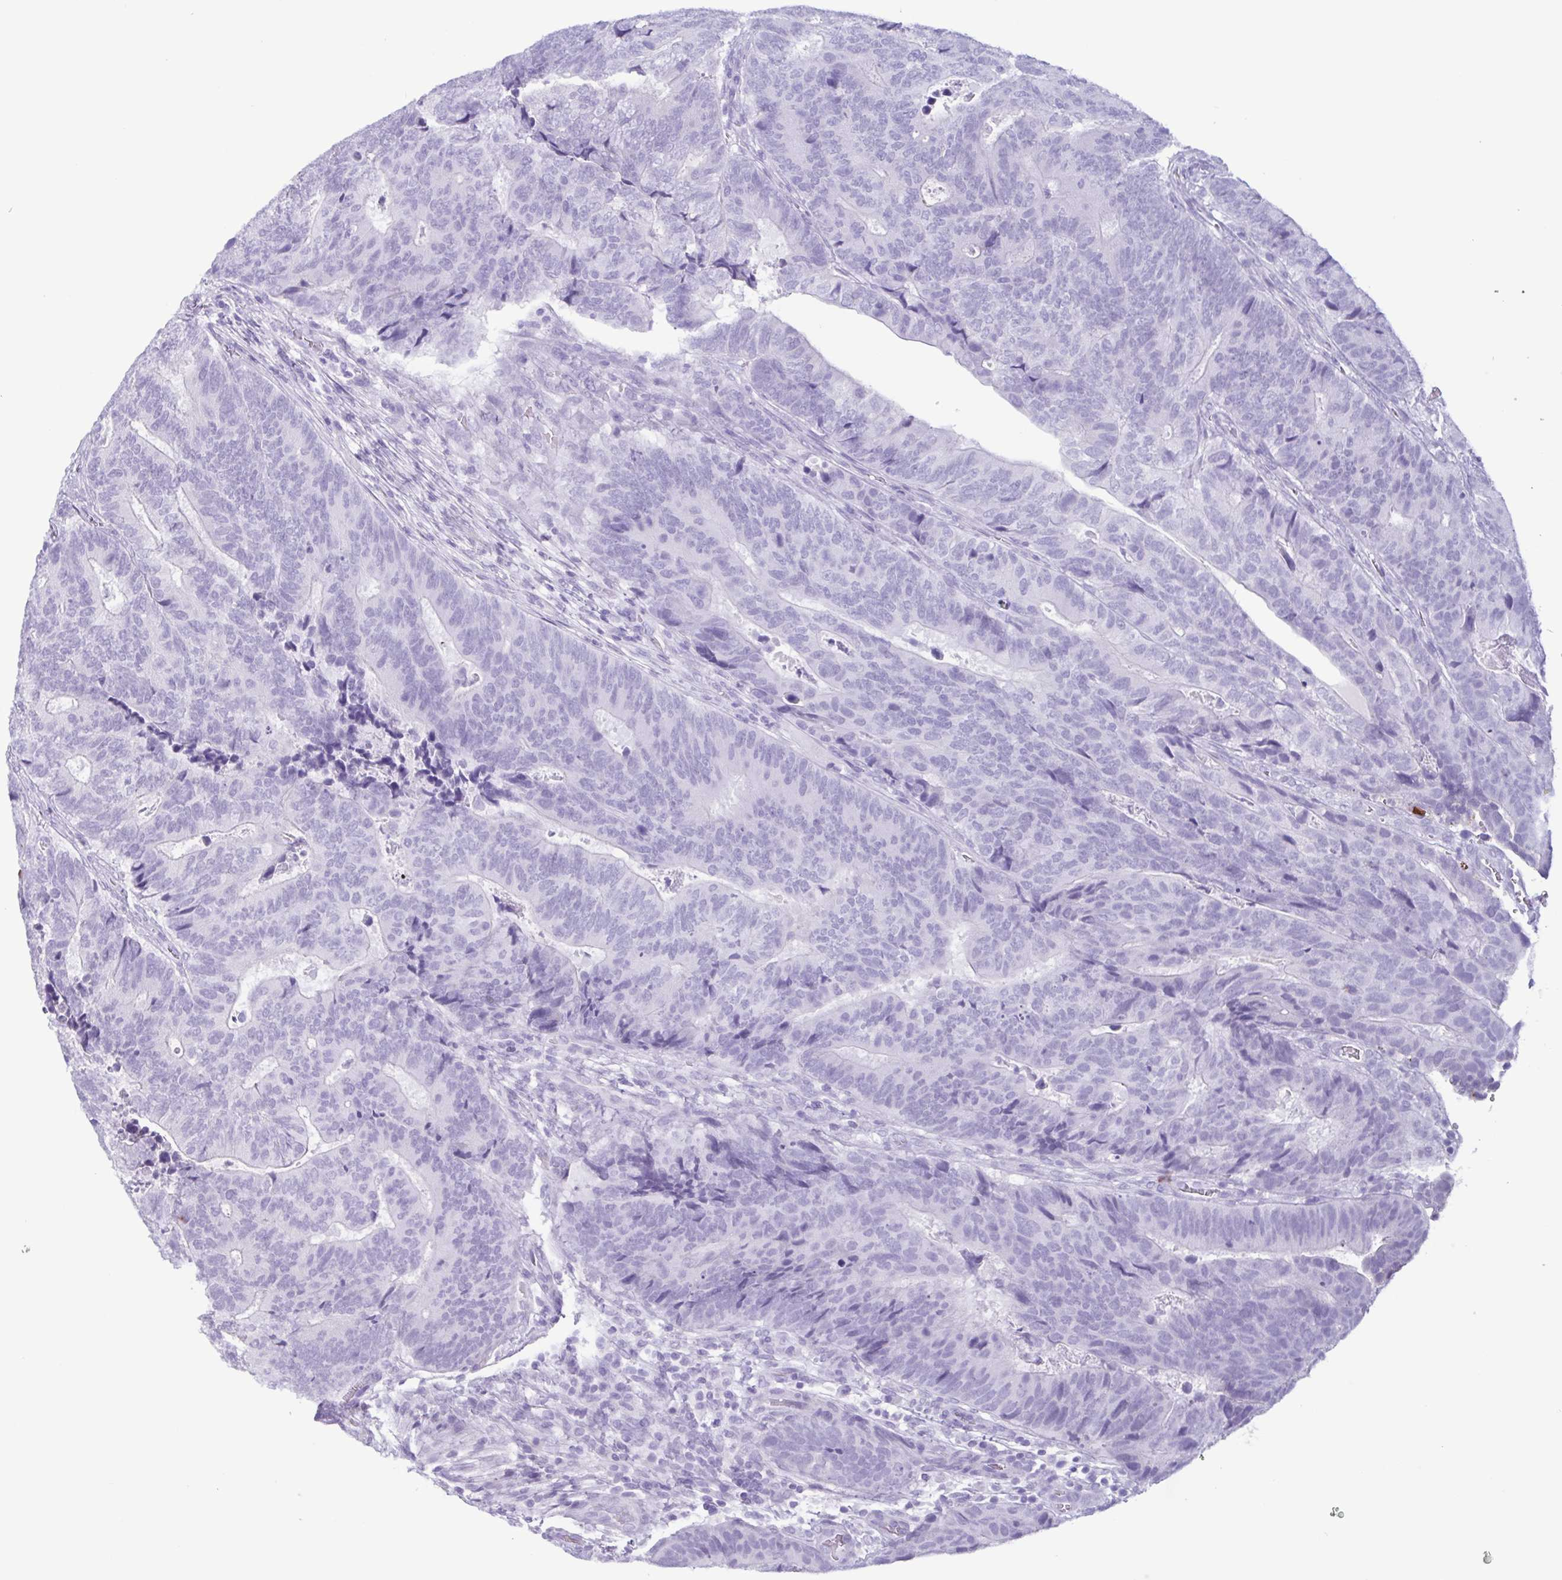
{"staining": {"intensity": "negative", "quantity": "none", "location": "none"}, "tissue": "colorectal cancer", "cell_type": "Tumor cells", "image_type": "cancer", "snomed": [{"axis": "morphology", "description": "Adenocarcinoma, NOS"}, {"axis": "topography", "description": "Colon"}], "caption": "A high-resolution micrograph shows immunohistochemistry staining of adenocarcinoma (colorectal), which demonstrates no significant expression in tumor cells.", "gene": "LTF", "patient": {"sex": "female", "age": 48}}